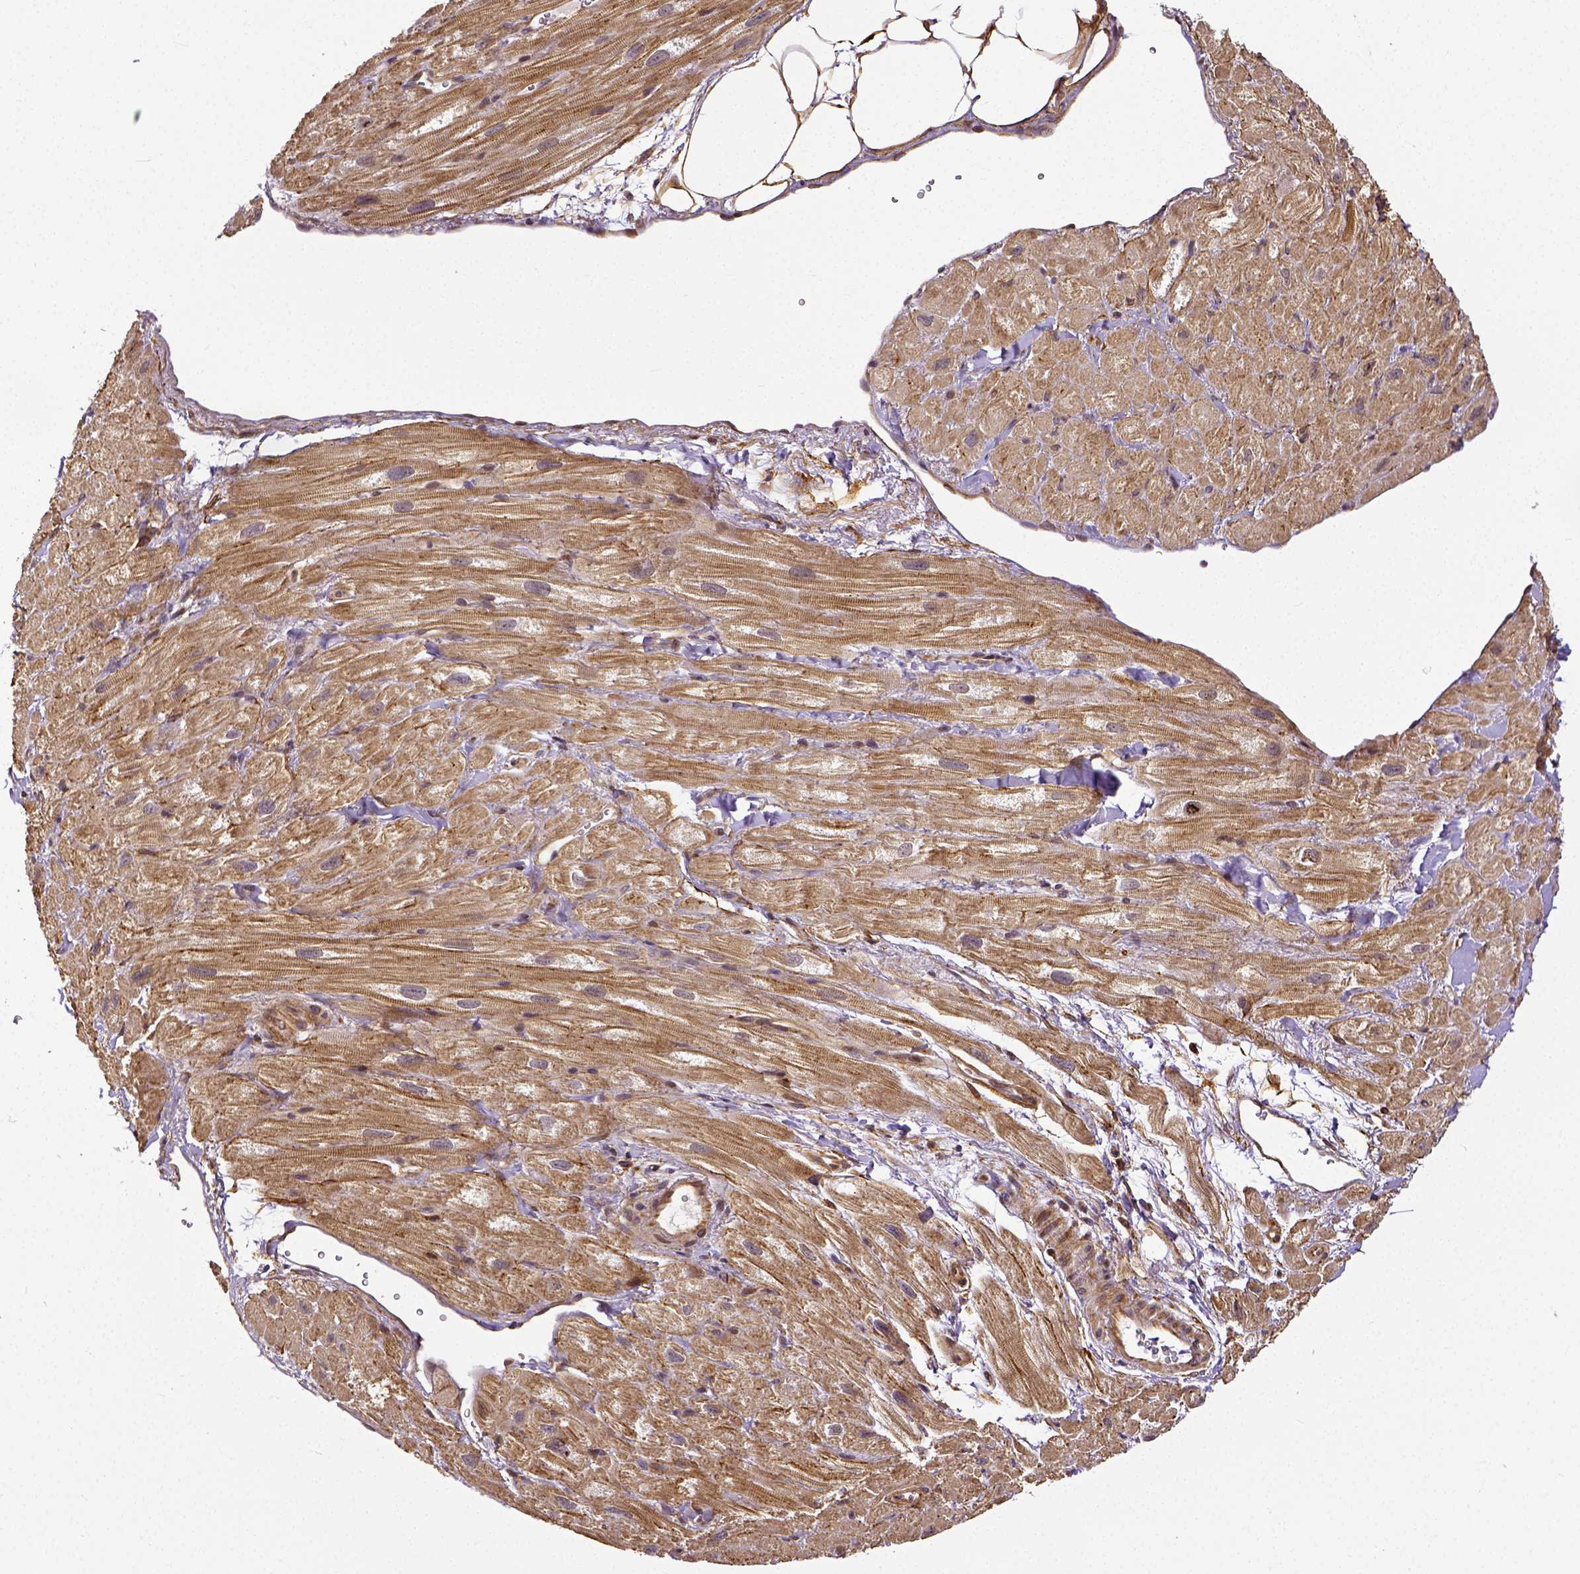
{"staining": {"intensity": "moderate", "quantity": ">75%", "location": "cytoplasmic/membranous"}, "tissue": "heart muscle", "cell_type": "Cardiomyocytes", "image_type": "normal", "snomed": [{"axis": "morphology", "description": "Normal tissue, NOS"}, {"axis": "topography", "description": "Heart"}], "caption": "IHC staining of normal heart muscle, which demonstrates medium levels of moderate cytoplasmic/membranous staining in approximately >75% of cardiomyocytes indicating moderate cytoplasmic/membranous protein expression. The staining was performed using DAB (3,3'-diaminobenzidine) (brown) for protein detection and nuclei were counterstained in hematoxylin (blue).", "gene": "DICER1", "patient": {"sex": "female", "age": 62}}